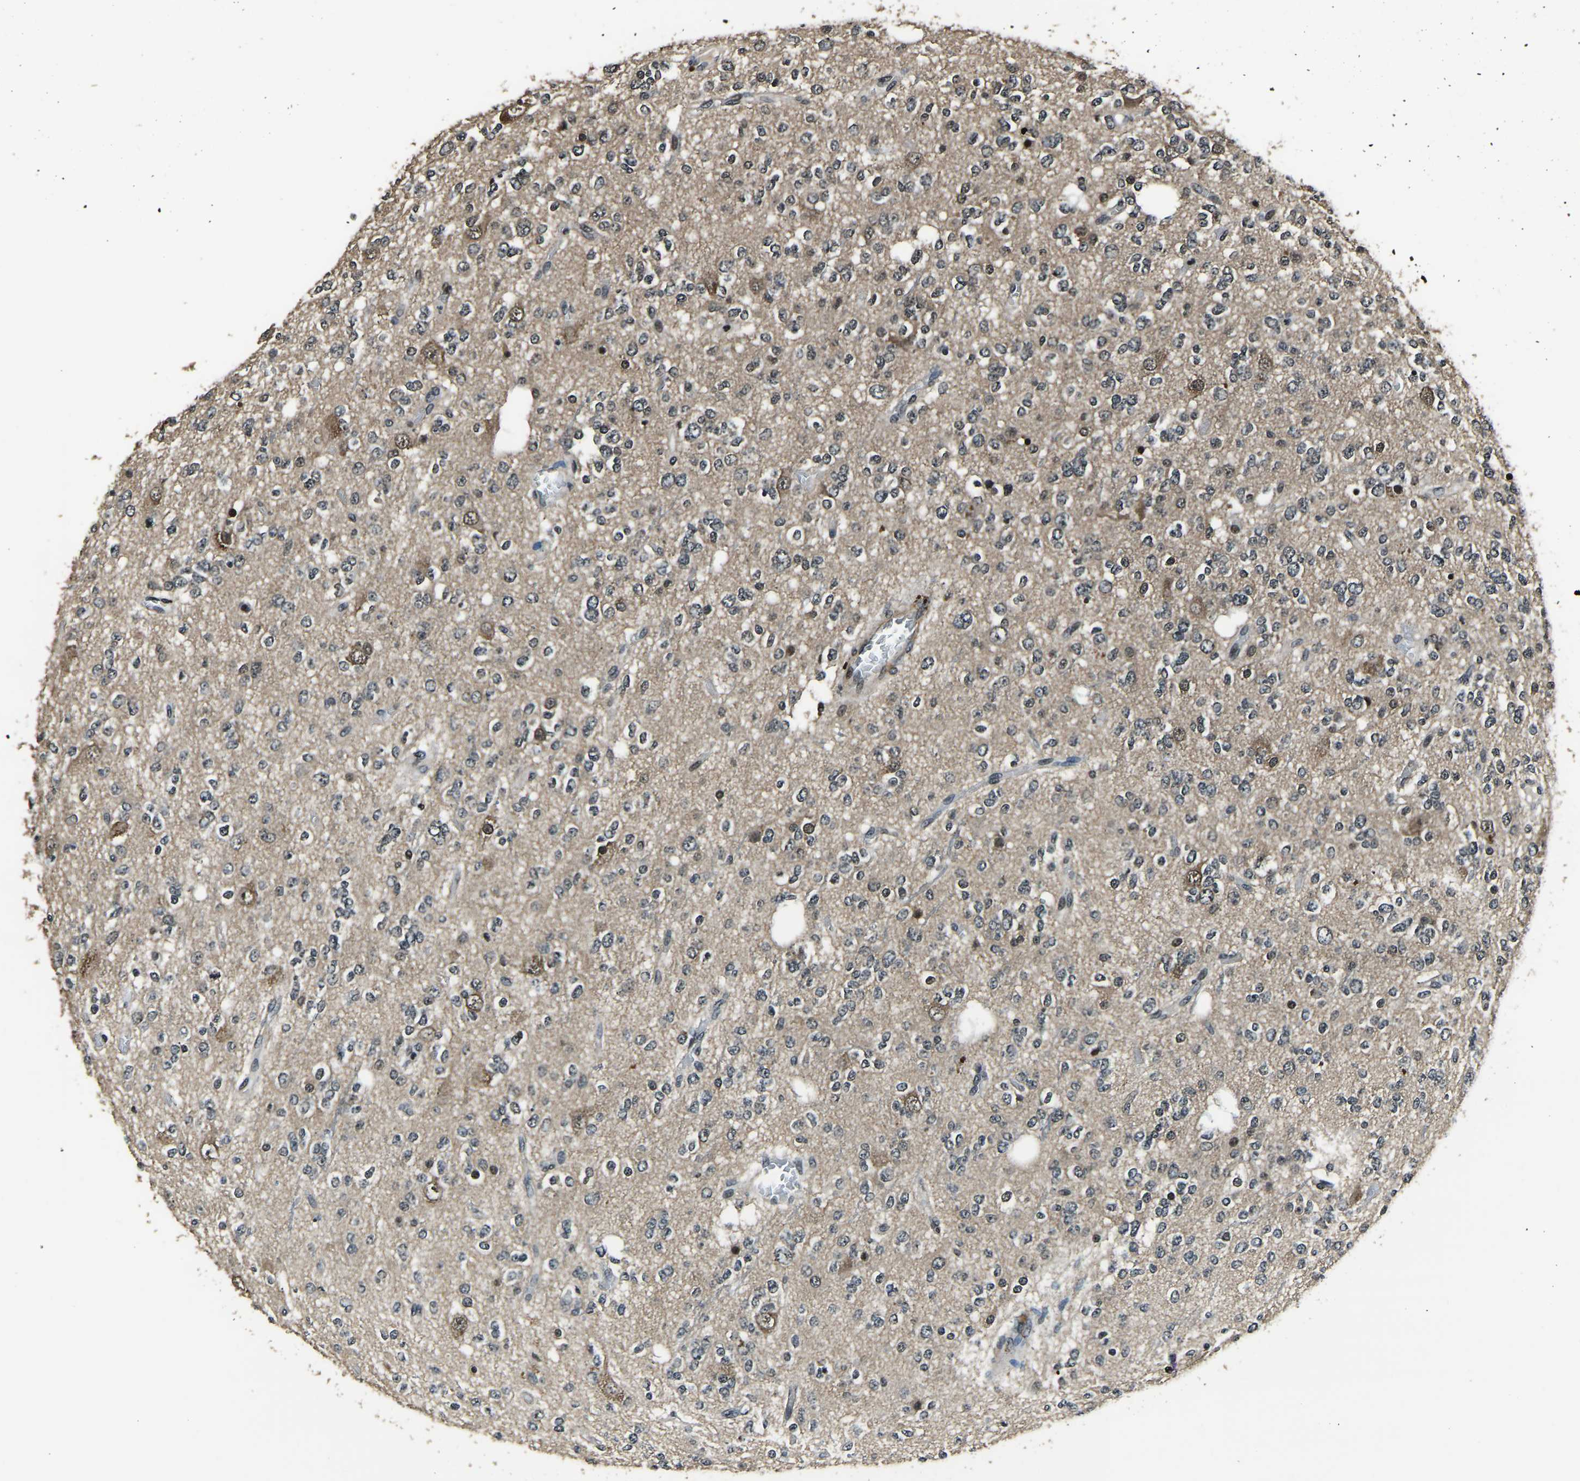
{"staining": {"intensity": "negative", "quantity": "none", "location": "none"}, "tissue": "glioma", "cell_type": "Tumor cells", "image_type": "cancer", "snomed": [{"axis": "morphology", "description": "Glioma, malignant, Low grade"}, {"axis": "topography", "description": "Brain"}], "caption": "This is an immunohistochemistry (IHC) micrograph of glioma. There is no positivity in tumor cells.", "gene": "ANKIB1", "patient": {"sex": "male", "age": 38}}